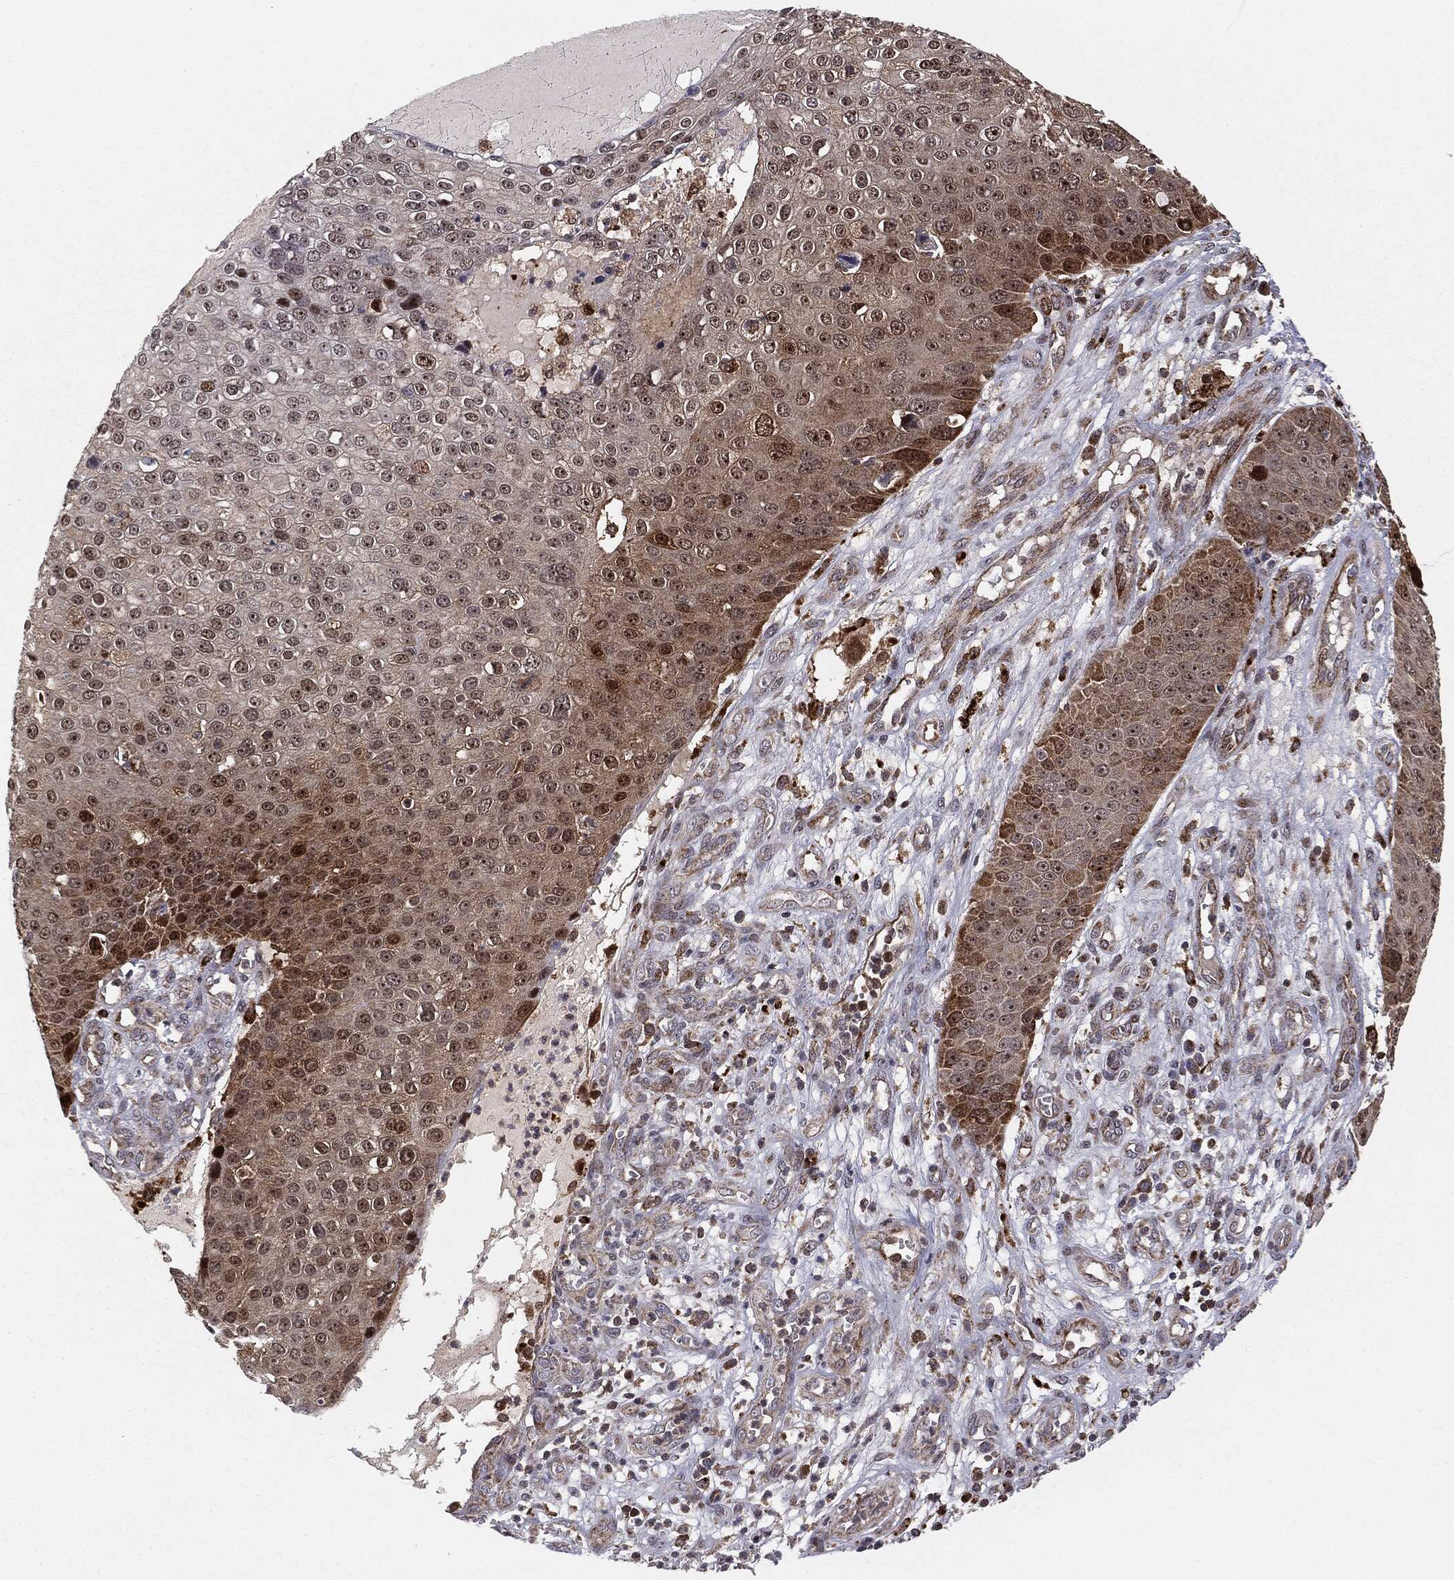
{"staining": {"intensity": "moderate", "quantity": "<25%", "location": "cytoplasmic/membranous,nuclear"}, "tissue": "skin cancer", "cell_type": "Tumor cells", "image_type": "cancer", "snomed": [{"axis": "morphology", "description": "Squamous cell carcinoma, NOS"}, {"axis": "topography", "description": "Skin"}], "caption": "DAB immunohistochemical staining of human skin squamous cell carcinoma displays moderate cytoplasmic/membranous and nuclear protein positivity in approximately <25% of tumor cells. (DAB (3,3'-diaminobenzidine) = brown stain, brightfield microscopy at high magnification).", "gene": "PTEN", "patient": {"sex": "male", "age": 71}}